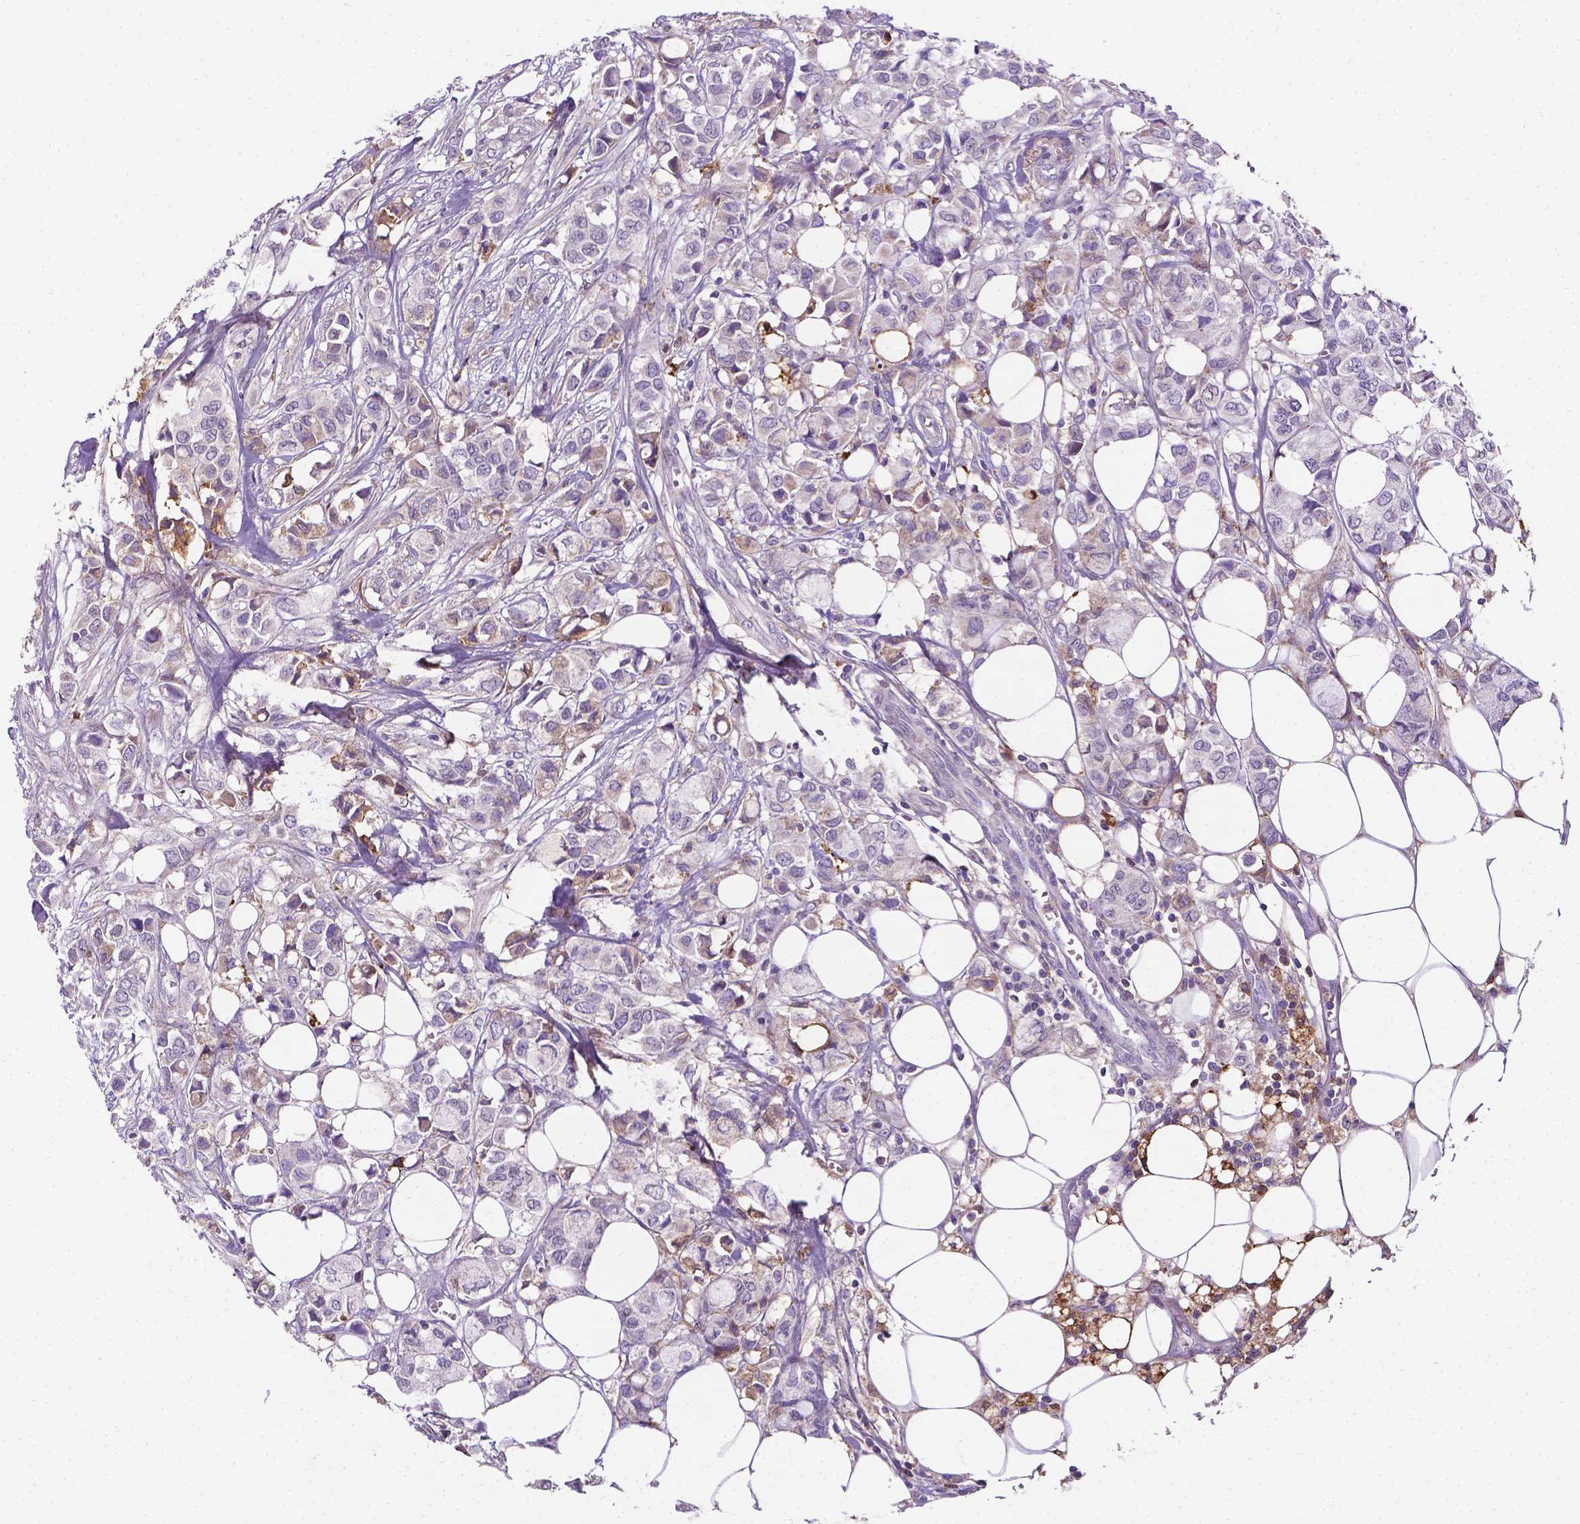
{"staining": {"intensity": "negative", "quantity": "none", "location": "none"}, "tissue": "breast cancer", "cell_type": "Tumor cells", "image_type": "cancer", "snomed": [{"axis": "morphology", "description": "Duct carcinoma"}, {"axis": "topography", "description": "Breast"}], "caption": "A micrograph of human invasive ductal carcinoma (breast) is negative for staining in tumor cells.", "gene": "APOE", "patient": {"sex": "female", "age": 85}}